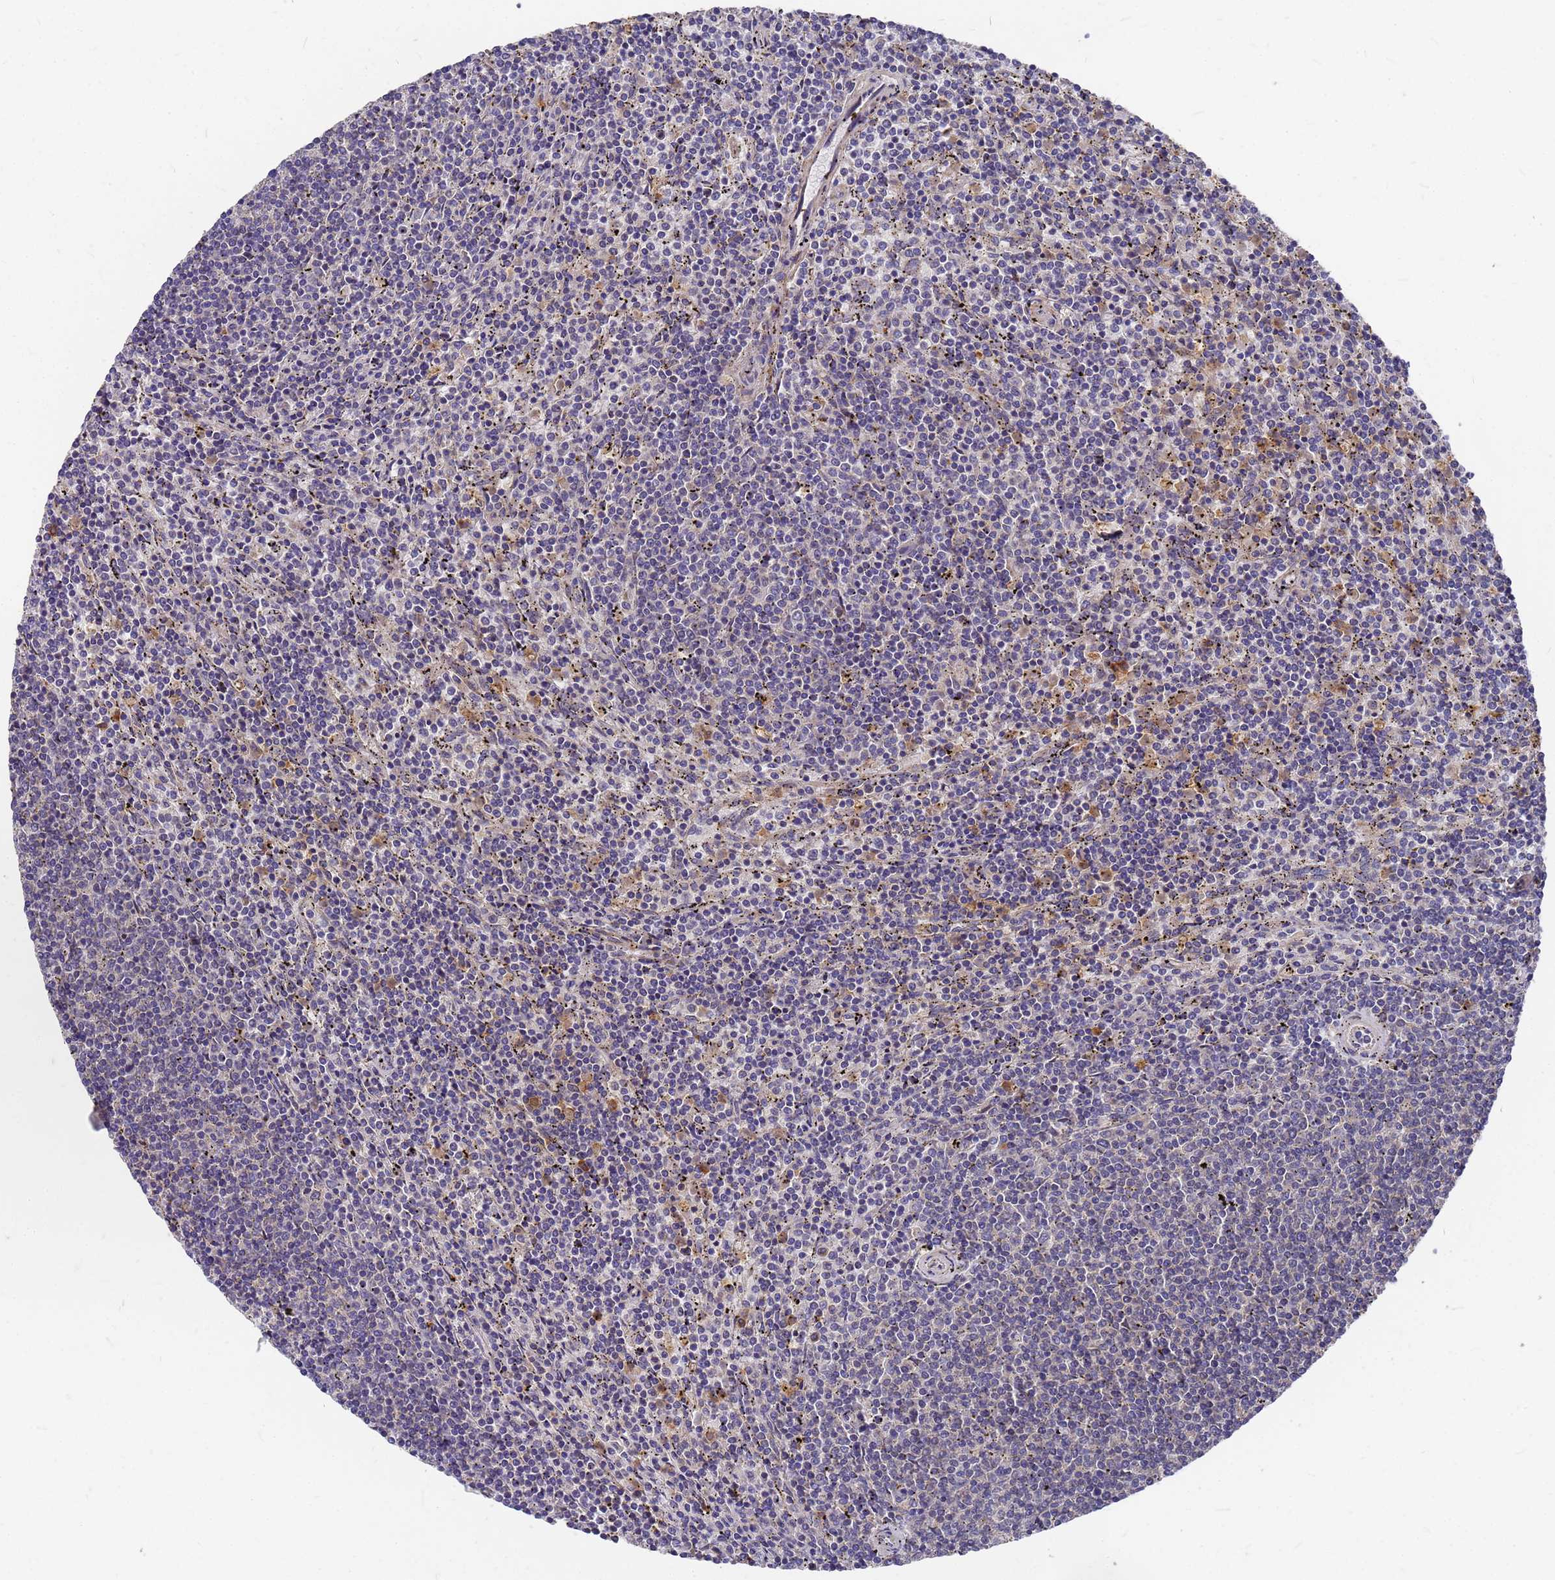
{"staining": {"intensity": "negative", "quantity": "none", "location": "none"}, "tissue": "lymphoma", "cell_type": "Tumor cells", "image_type": "cancer", "snomed": [{"axis": "morphology", "description": "Malignant lymphoma, non-Hodgkin's type, Low grade"}, {"axis": "topography", "description": "Spleen"}], "caption": "Immunohistochemical staining of human lymphoma shows no significant expression in tumor cells.", "gene": "ZNF717", "patient": {"sex": "female", "age": 50}}